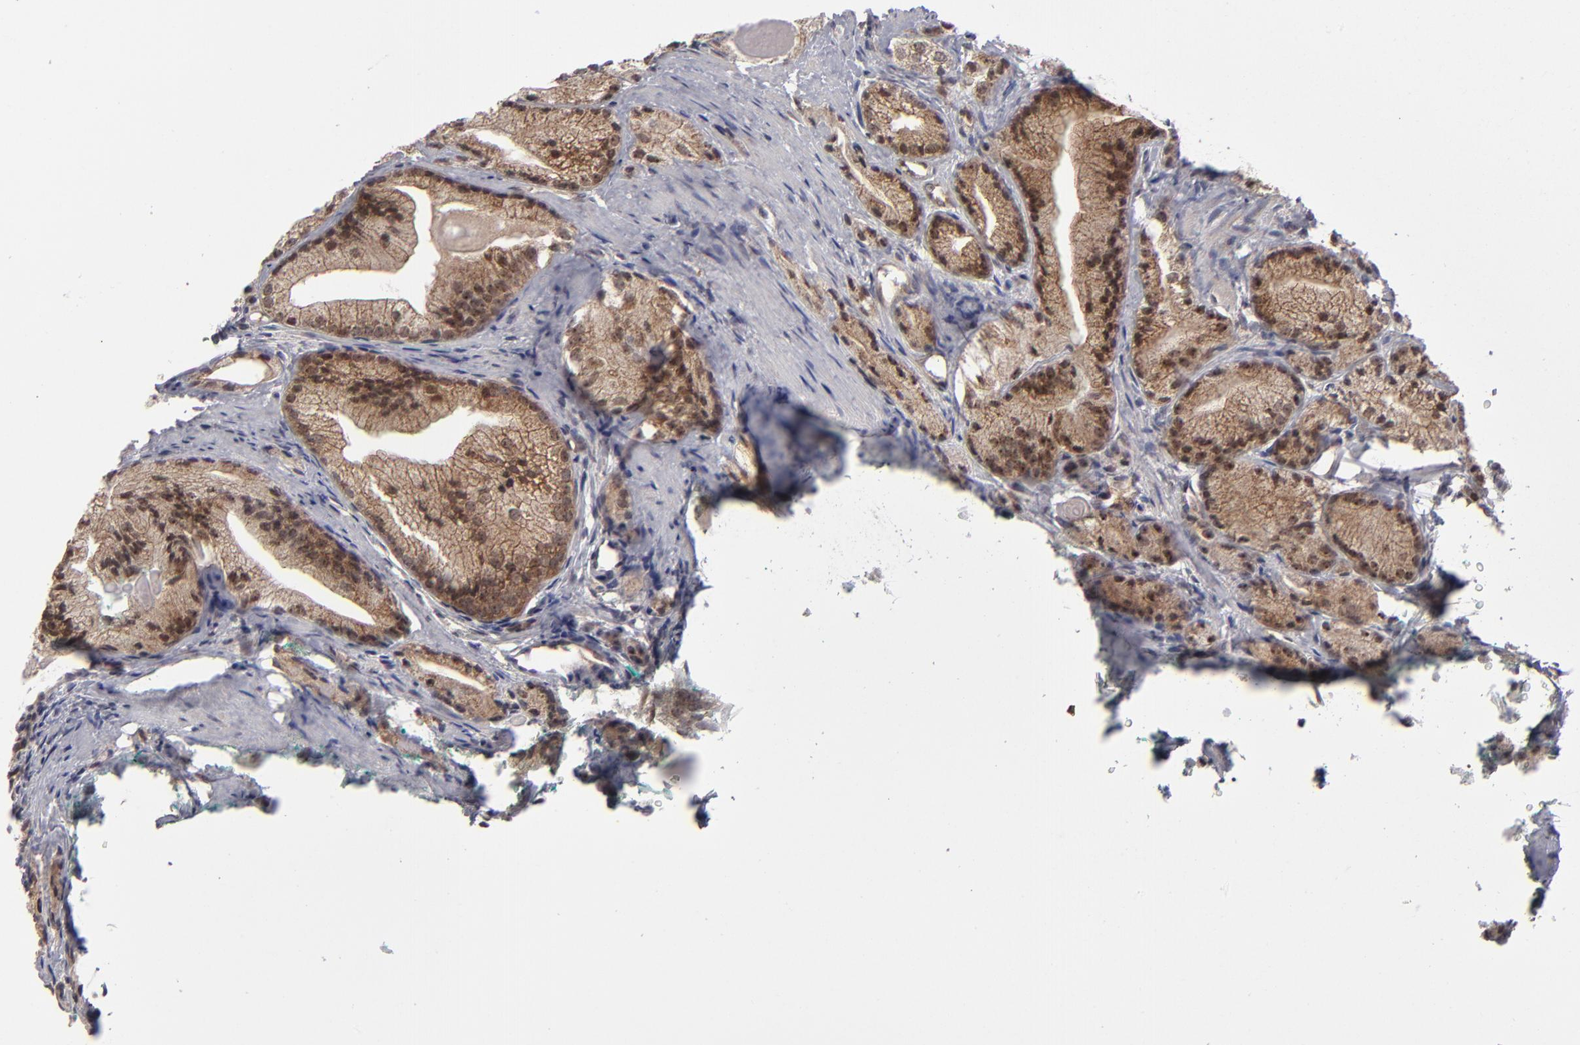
{"staining": {"intensity": "weak", "quantity": ">75%", "location": "cytoplasmic/membranous"}, "tissue": "prostate cancer", "cell_type": "Tumor cells", "image_type": "cancer", "snomed": [{"axis": "morphology", "description": "Adenocarcinoma, Low grade"}, {"axis": "topography", "description": "Prostate"}], "caption": "Prostate cancer (low-grade adenocarcinoma) stained for a protein (brown) reveals weak cytoplasmic/membranous positive expression in approximately >75% of tumor cells.", "gene": "GLCCI1", "patient": {"sex": "male", "age": 69}}